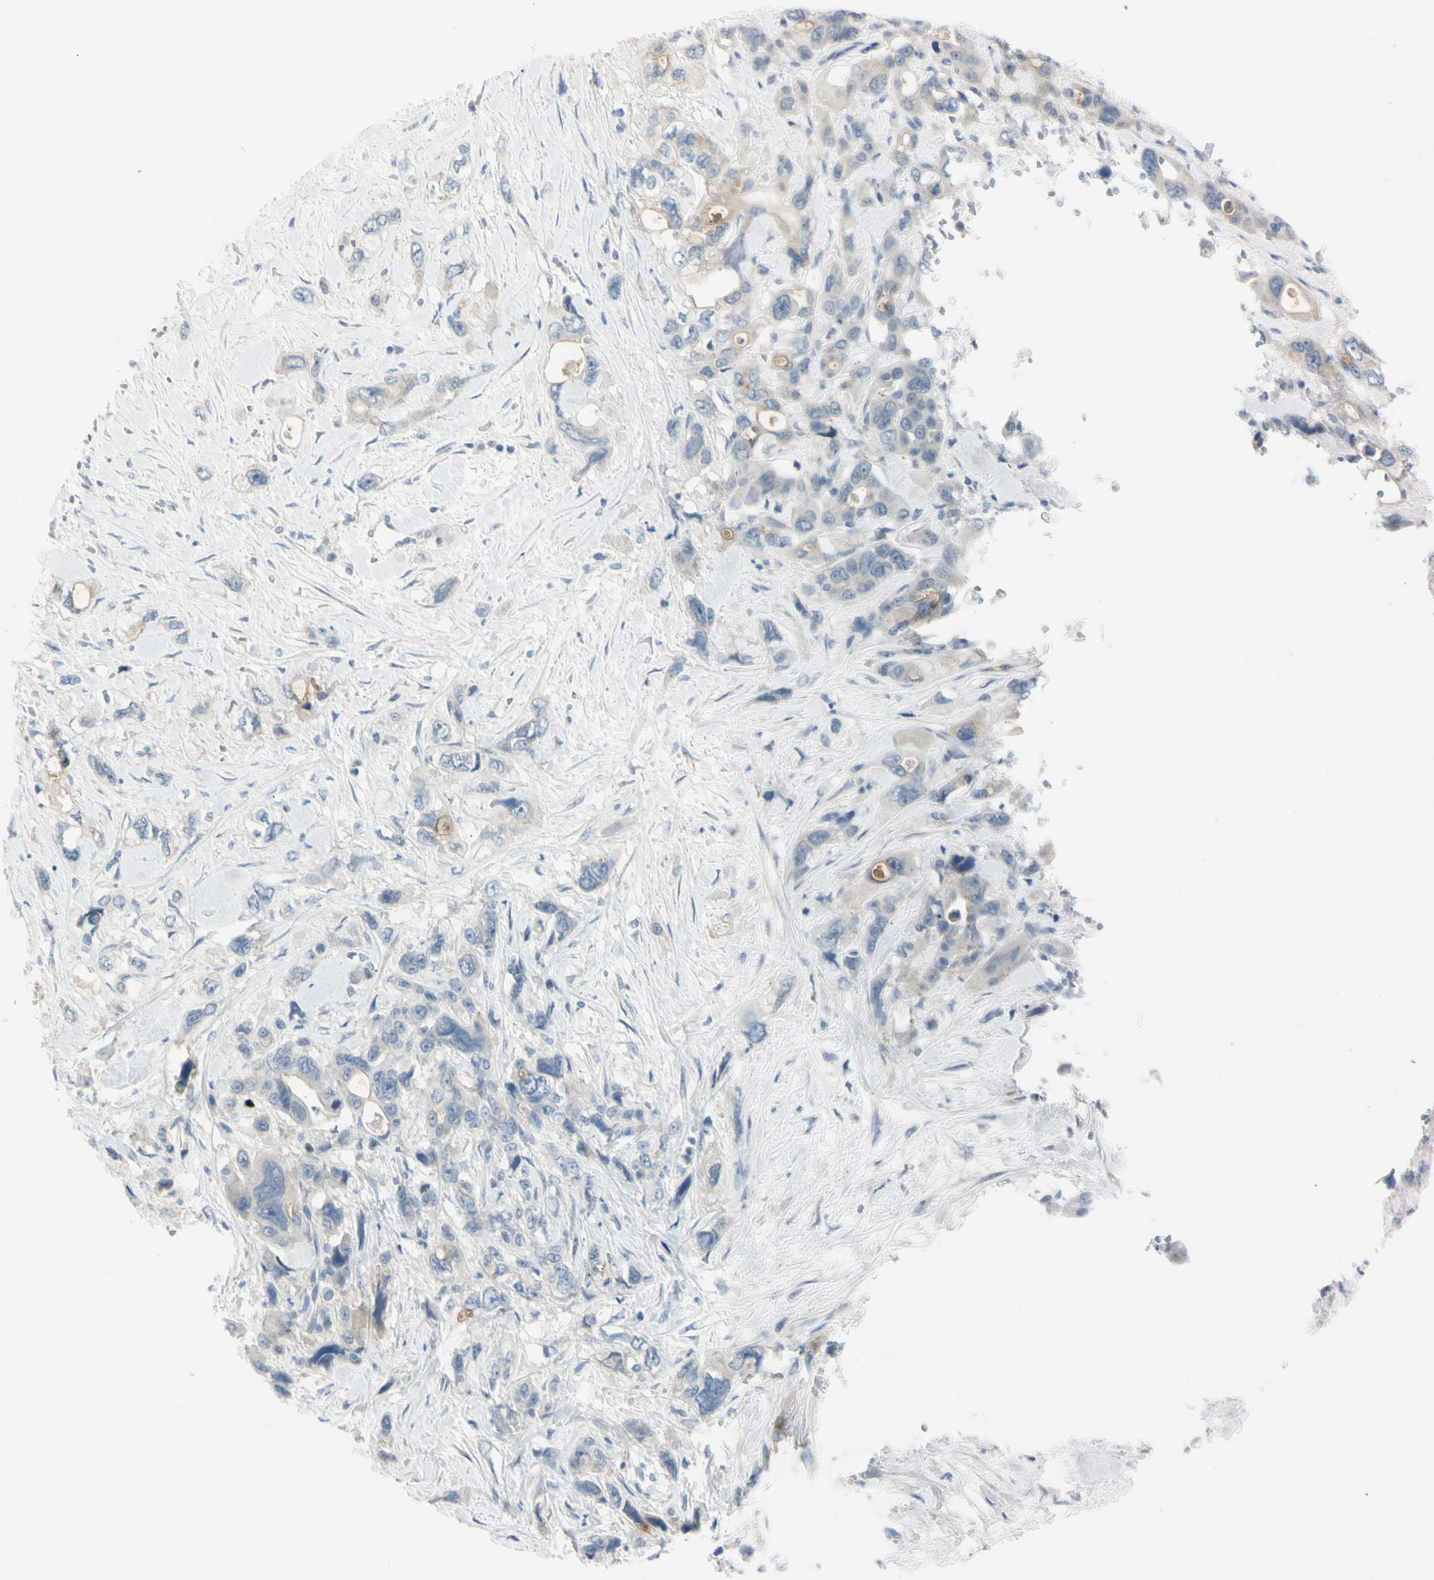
{"staining": {"intensity": "weak", "quantity": "<25%", "location": "cytoplasmic/membranous"}, "tissue": "pancreatic cancer", "cell_type": "Tumor cells", "image_type": "cancer", "snomed": [{"axis": "morphology", "description": "Adenocarcinoma, NOS"}, {"axis": "topography", "description": "Pancreas"}], "caption": "Tumor cells are negative for protein expression in human pancreatic cancer (adenocarcinoma). The staining was performed using DAB (3,3'-diaminobenzidine) to visualize the protein expression in brown, while the nuclei were stained in blue with hematoxylin (Magnification: 20x).", "gene": "ASB9", "patient": {"sex": "male", "age": 46}}